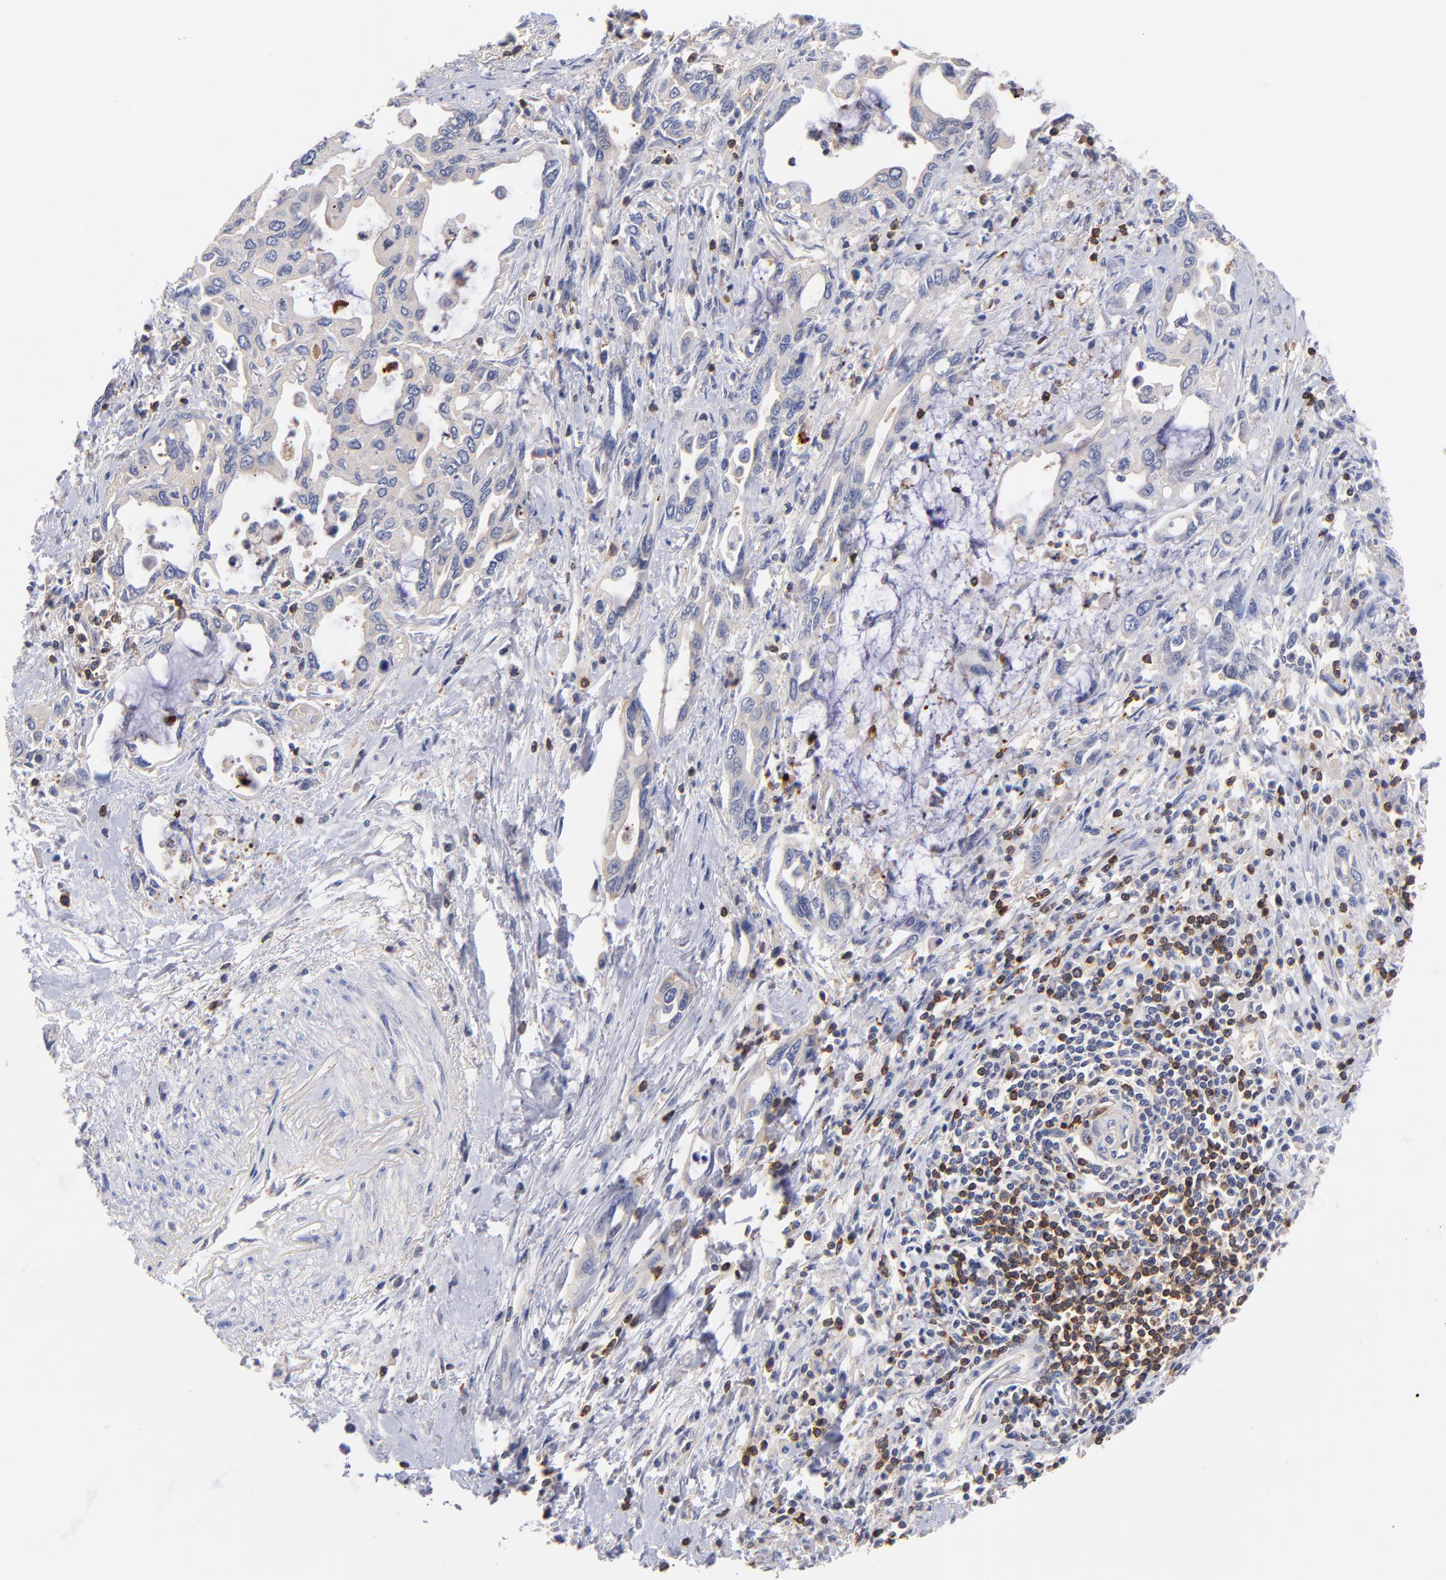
{"staining": {"intensity": "moderate", "quantity": "<25%", "location": "cytoplasmic/membranous"}, "tissue": "pancreatic cancer", "cell_type": "Tumor cells", "image_type": "cancer", "snomed": [{"axis": "morphology", "description": "Adenocarcinoma, NOS"}, {"axis": "topography", "description": "Pancreas"}], "caption": "Immunohistochemical staining of pancreatic cancer (adenocarcinoma) exhibits low levels of moderate cytoplasmic/membranous protein staining in approximately <25% of tumor cells.", "gene": "KREMEN2", "patient": {"sex": "female", "age": 57}}